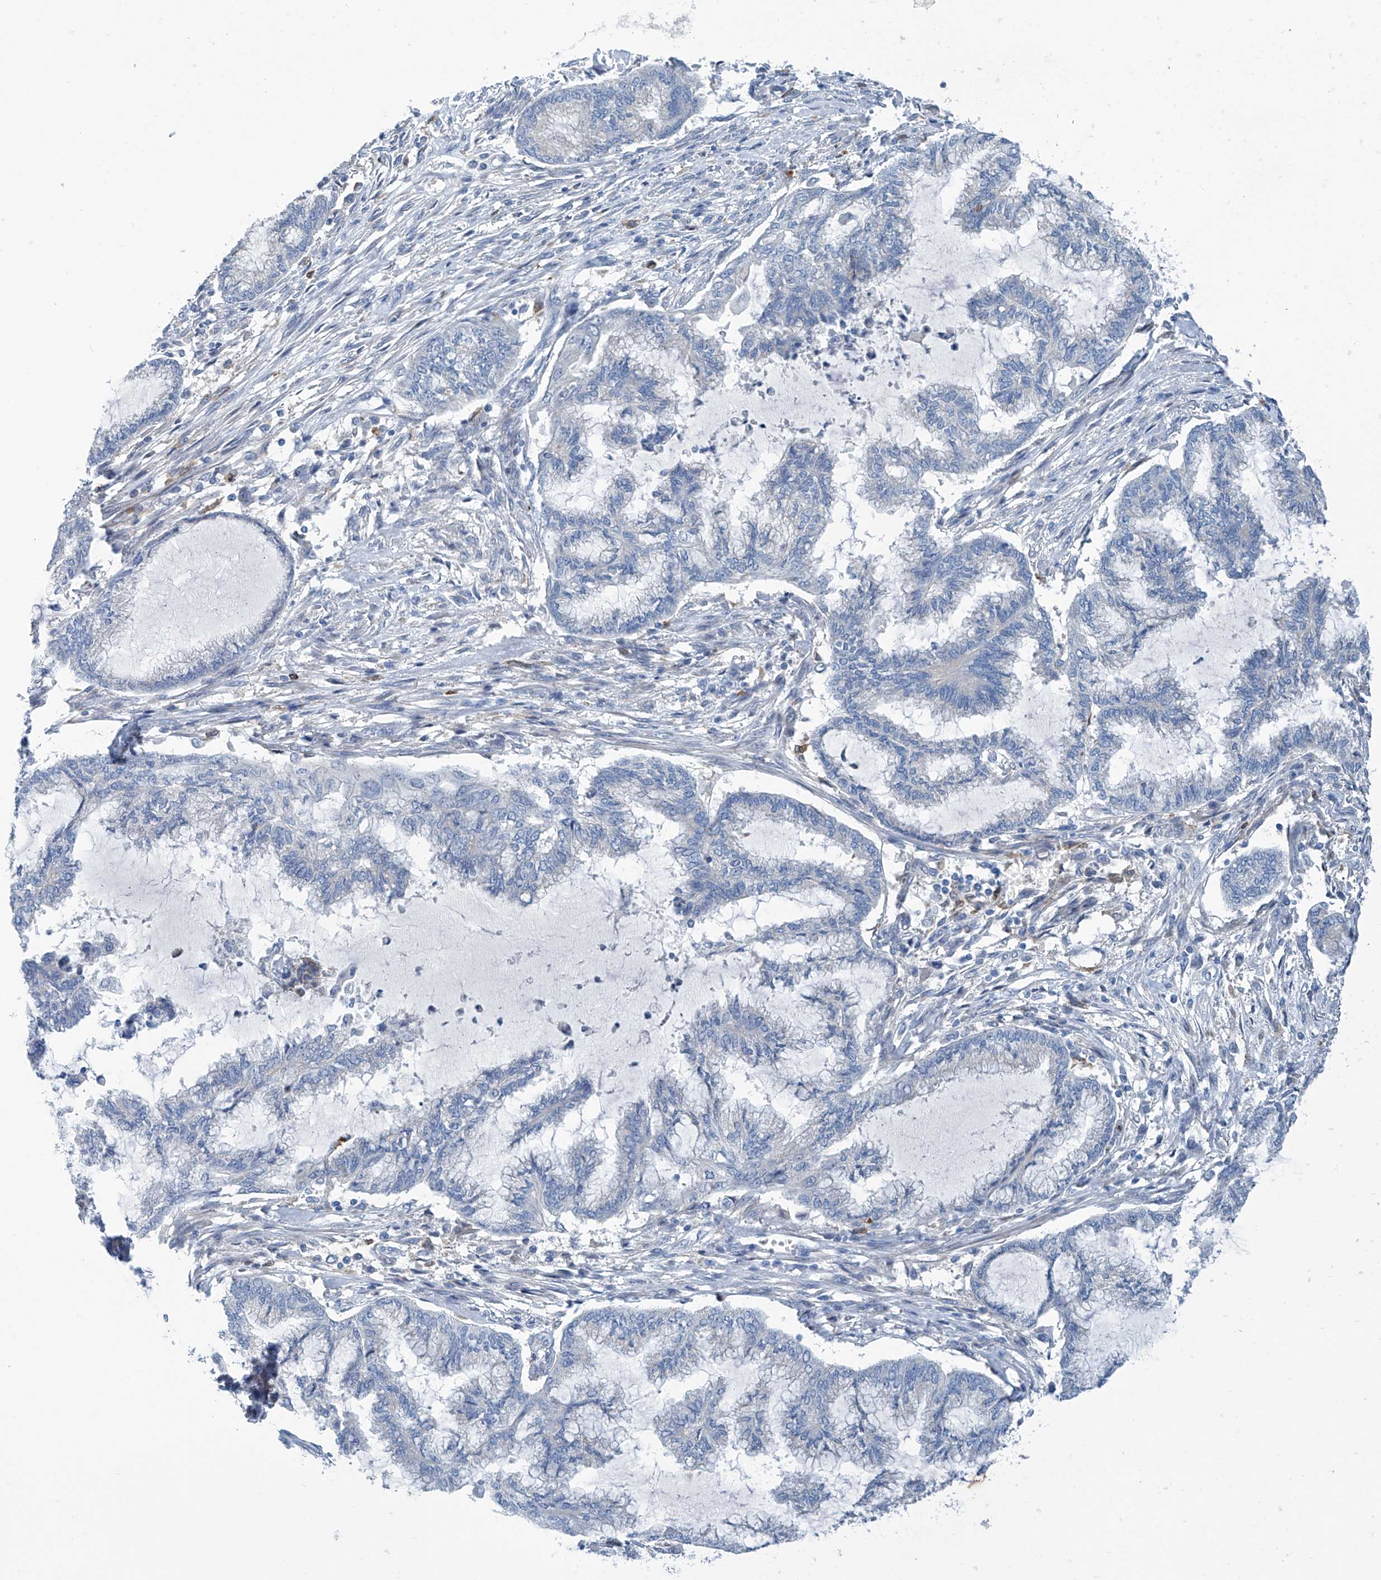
{"staining": {"intensity": "negative", "quantity": "none", "location": "none"}, "tissue": "endometrial cancer", "cell_type": "Tumor cells", "image_type": "cancer", "snomed": [{"axis": "morphology", "description": "Adenocarcinoma, NOS"}, {"axis": "topography", "description": "Endometrium"}], "caption": "Tumor cells are negative for protein expression in human endometrial cancer (adenocarcinoma).", "gene": "CEP85L", "patient": {"sex": "female", "age": 86}}